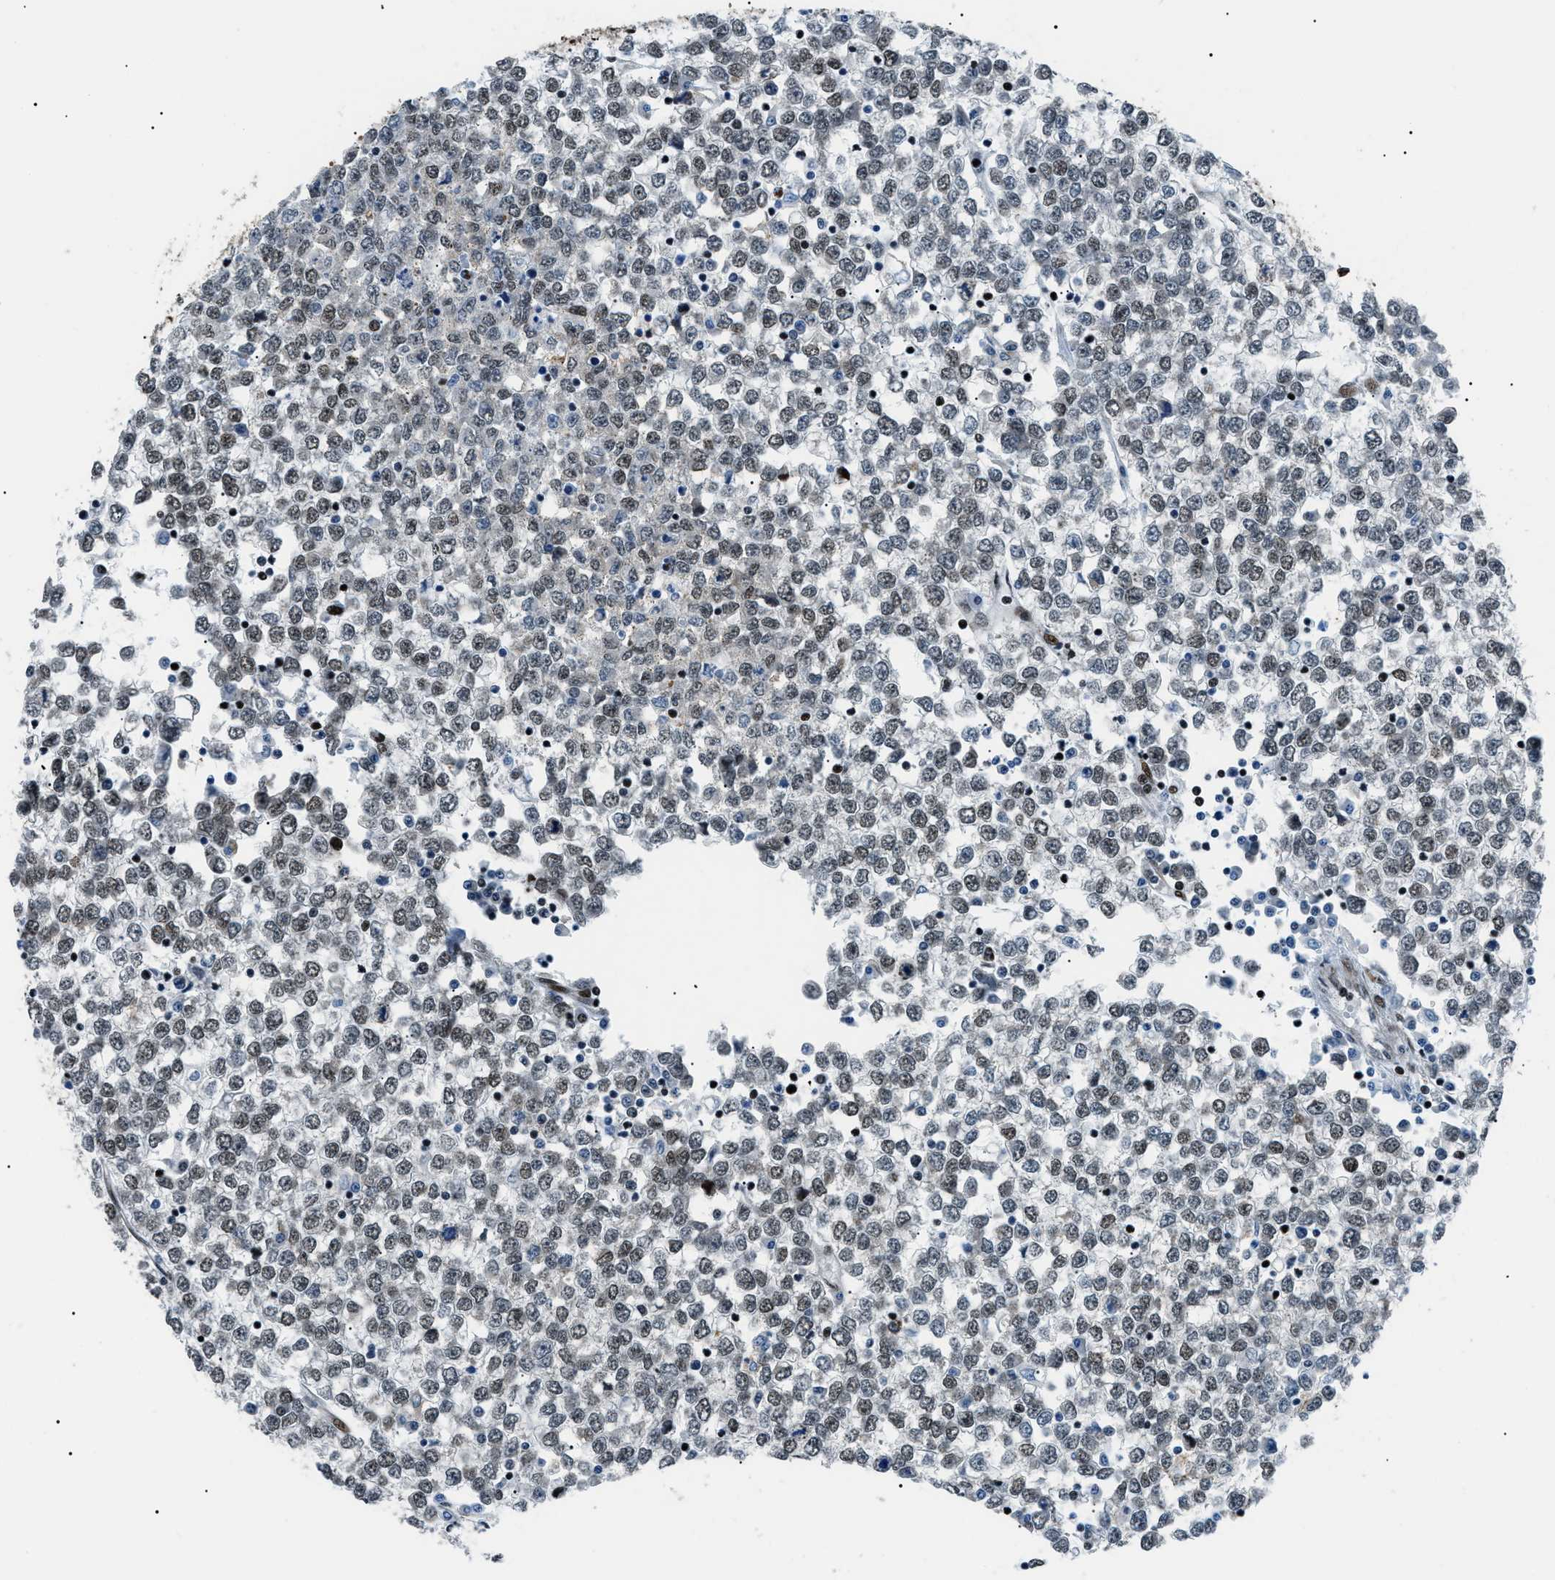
{"staining": {"intensity": "strong", "quantity": "<25%", "location": "nuclear"}, "tissue": "testis cancer", "cell_type": "Tumor cells", "image_type": "cancer", "snomed": [{"axis": "morphology", "description": "Seminoma, NOS"}, {"axis": "topography", "description": "Testis"}], "caption": "Testis cancer (seminoma) stained with DAB (3,3'-diaminobenzidine) IHC demonstrates medium levels of strong nuclear positivity in about <25% of tumor cells.", "gene": "HNRNPK", "patient": {"sex": "male", "age": 65}}